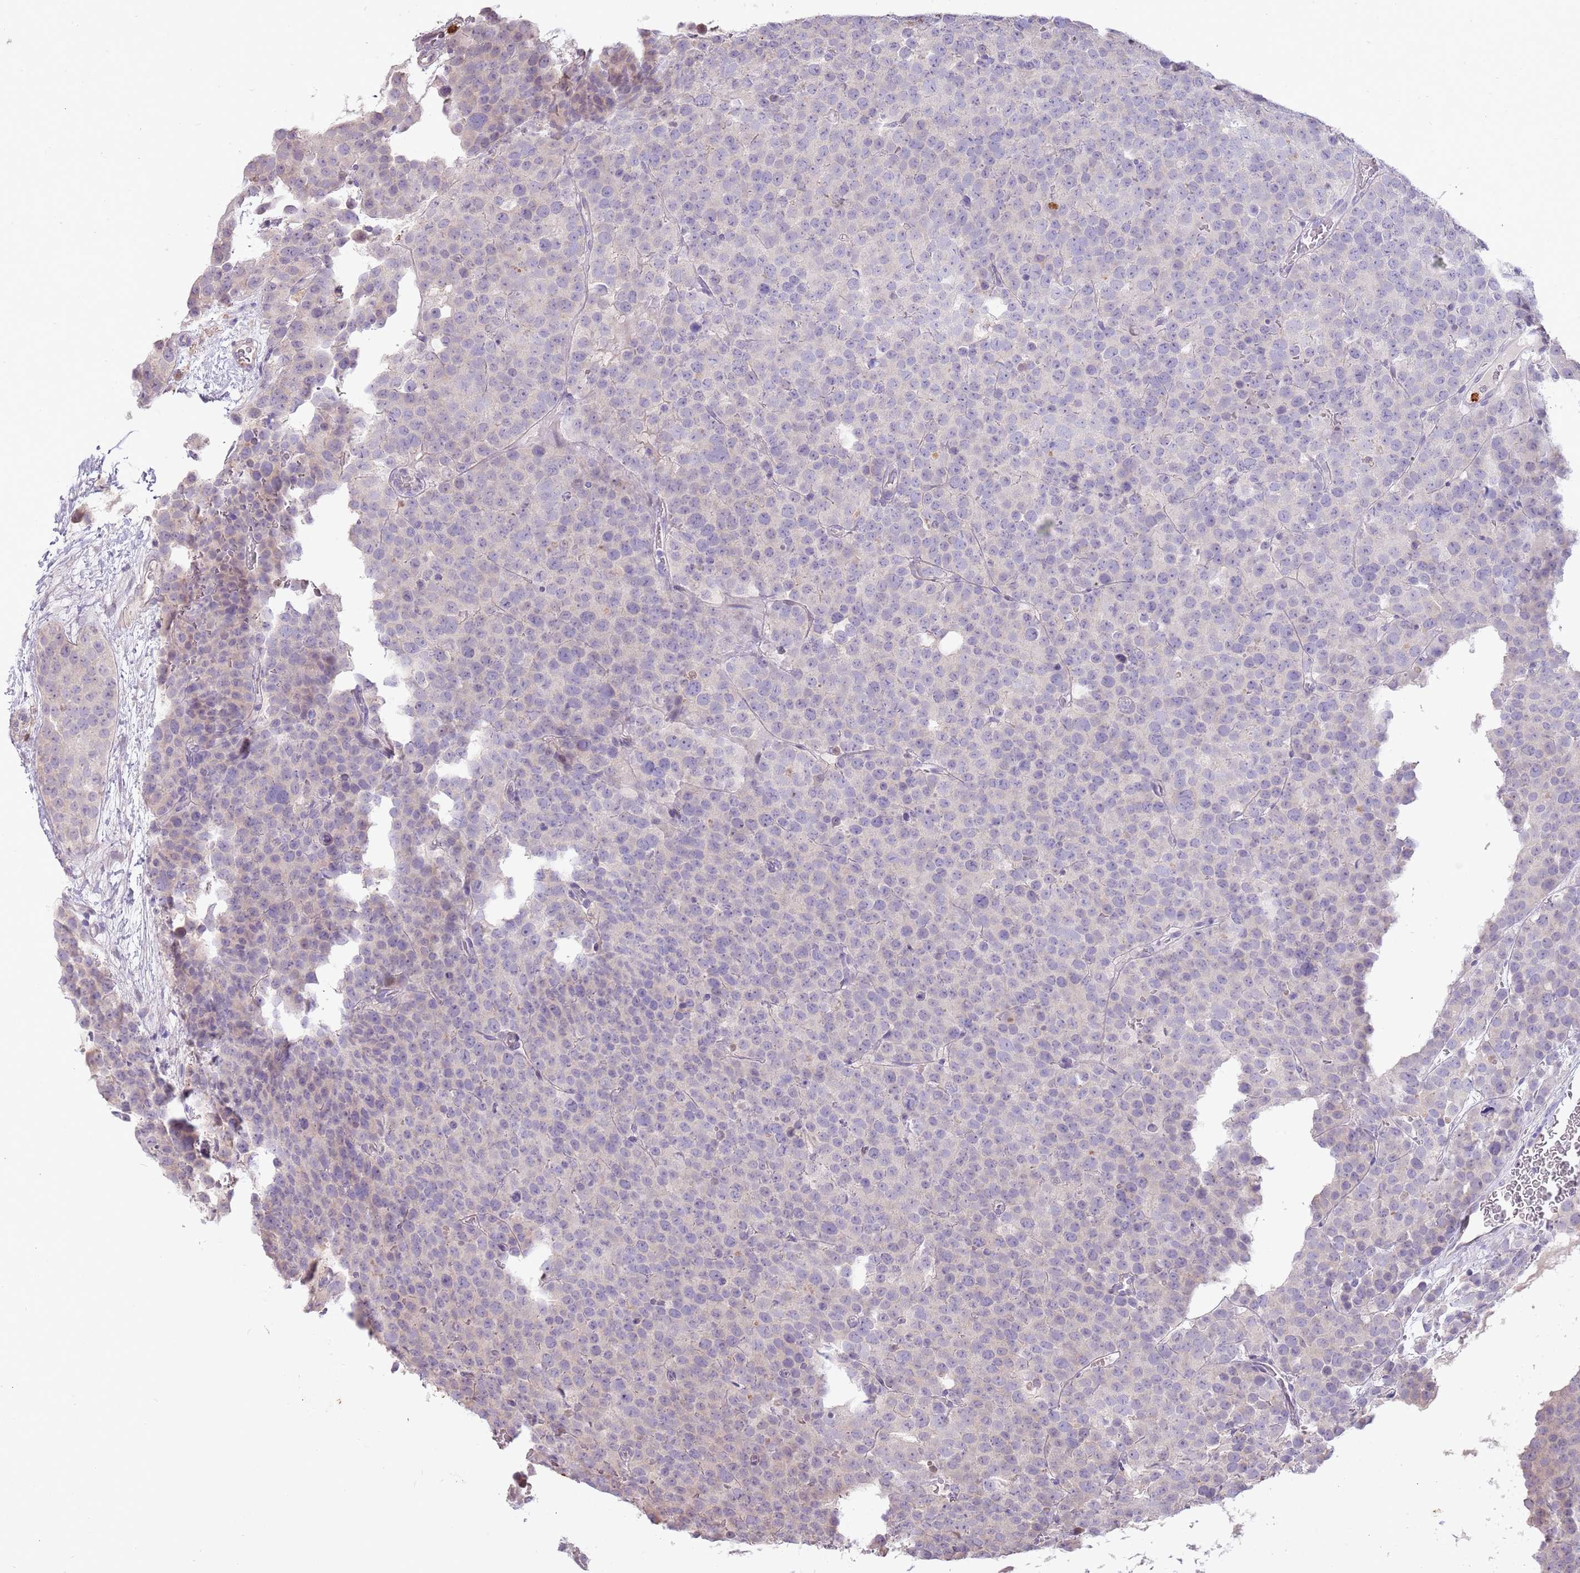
{"staining": {"intensity": "negative", "quantity": "none", "location": "none"}, "tissue": "testis cancer", "cell_type": "Tumor cells", "image_type": "cancer", "snomed": [{"axis": "morphology", "description": "Seminoma, NOS"}, {"axis": "topography", "description": "Testis"}], "caption": "Human seminoma (testis) stained for a protein using IHC shows no staining in tumor cells.", "gene": "P2RY13", "patient": {"sex": "male", "age": 71}}